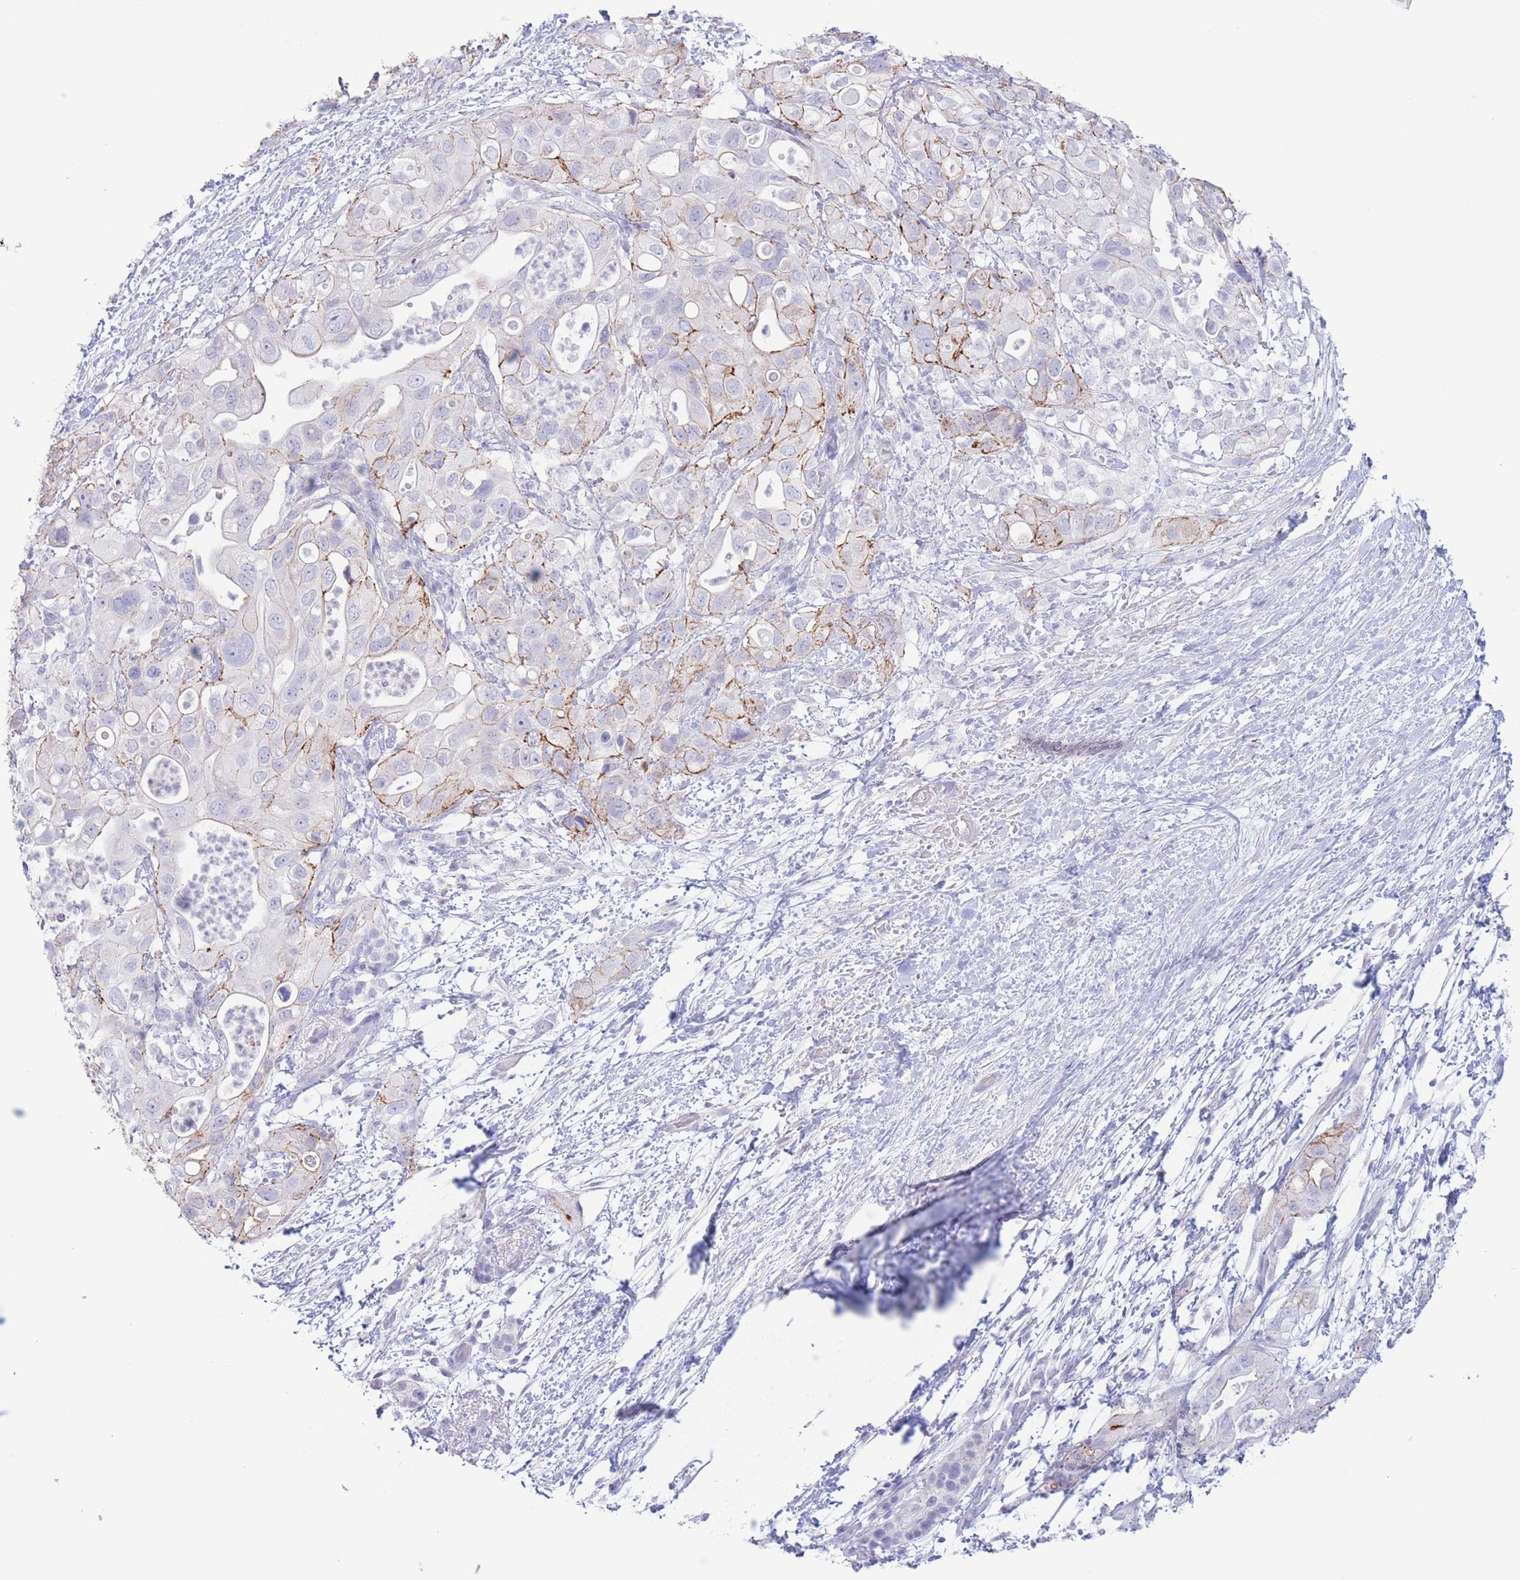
{"staining": {"intensity": "moderate", "quantity": "25%-75%", "location": "cytoplasmic/membranous"}, "tissue": "pancreatic cancer", "cell_type": "Tumor cells", "image_type": "cancer", "snomed": [{"axis": "morphology", "description": "Adenocarcinoma, NOS"}, {"axis": "topography", "description": "Pancreas"}], "caption": "High-power microscopy captured an IHC image of pancreatic adenocarcinoma, revealing moderate cytoplasmic/membranous expression in about 25%-75% of tumor cells.", "gene": "PKLR", "patient": {"sex": "female", "age": 72}}